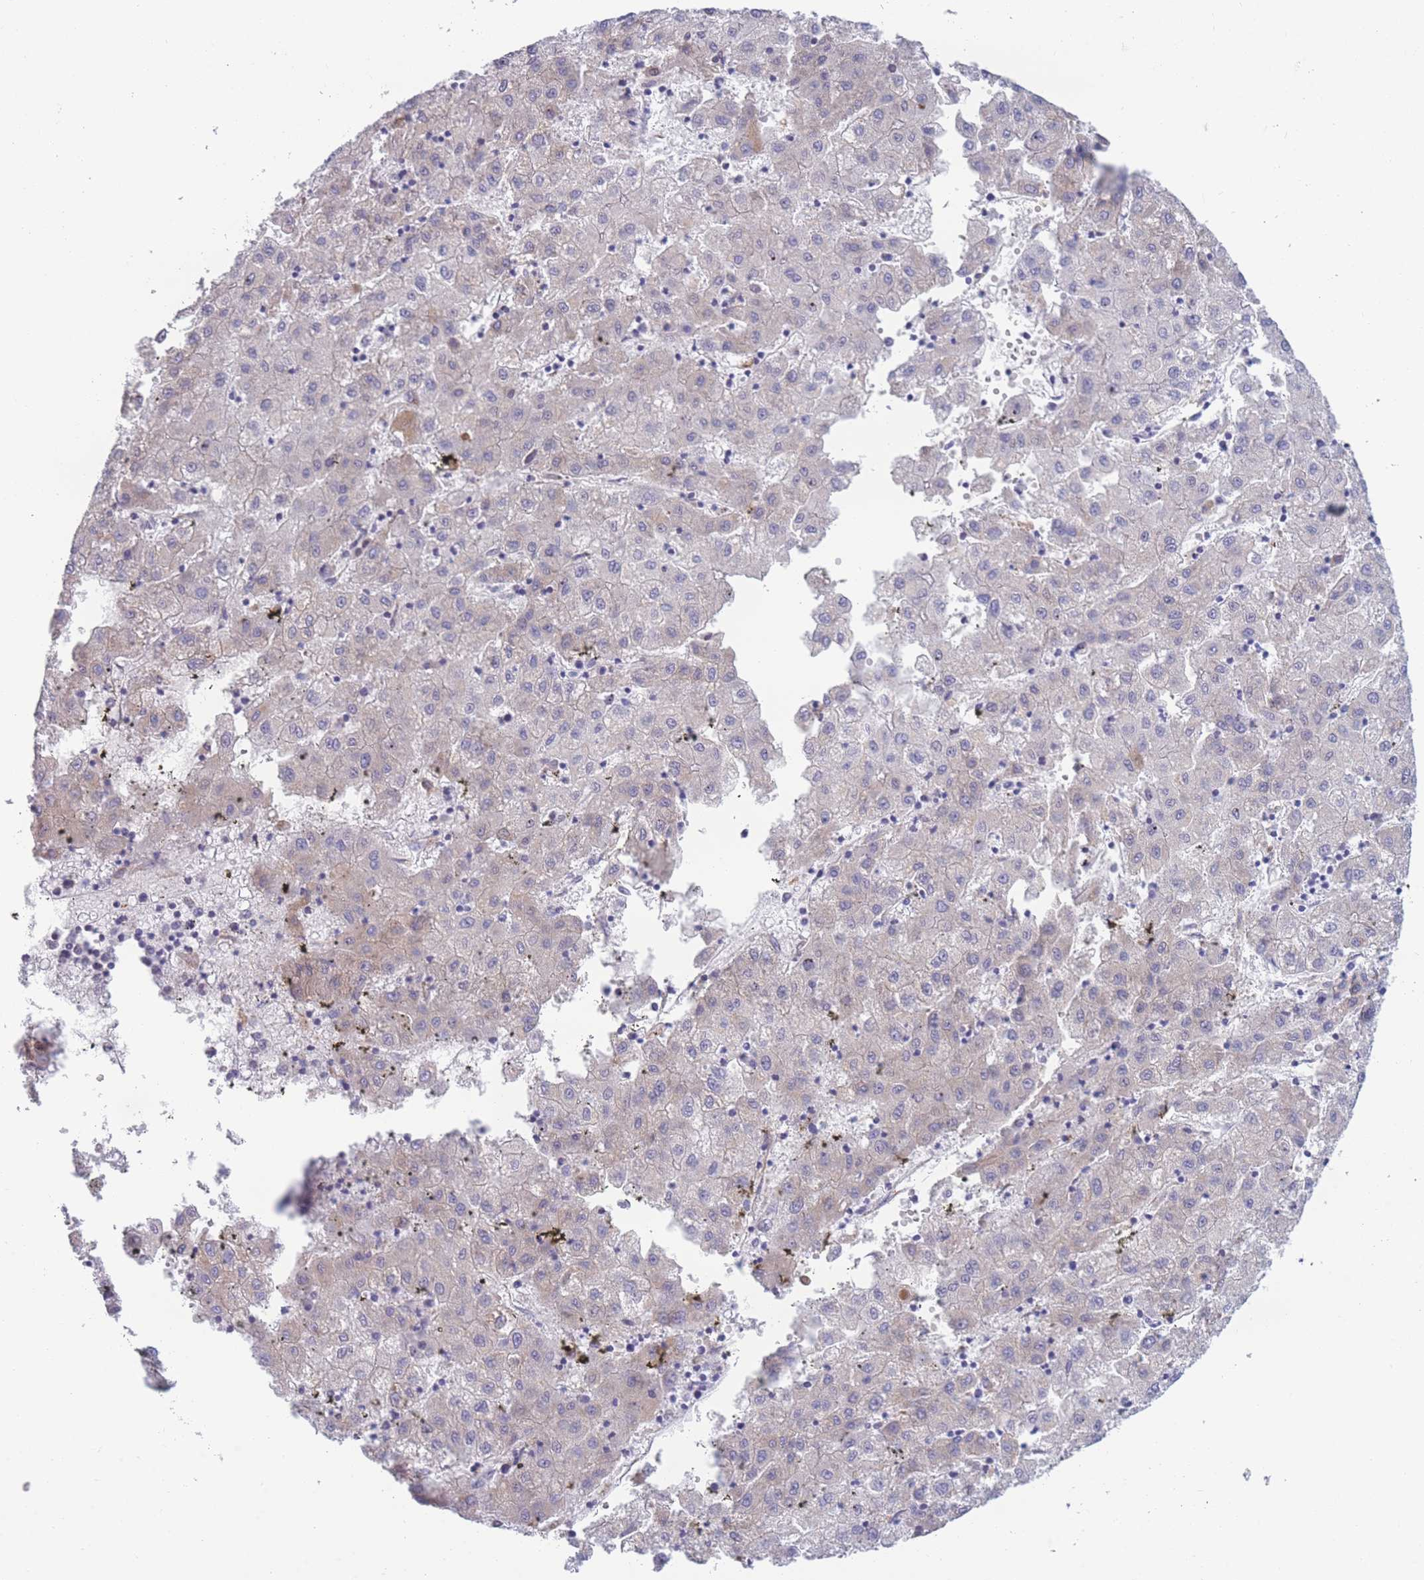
{"staining": {"intensity": "negative", "quantity": "none", "location": "none"}, "tissue": "liver cancer", "cell_type": "Tumor cells", "image_type": "cancer", "snomed": [{"axis": "morphology", "description": "Carcinoma, Hepatocellular, NOS"}, {"axis": "topography", "description": "Liver"}], "caption": "IHC of liver cancer shows no expression in tumor cells.", "gene": "XKR8", "patient": {"sex": "male", "age": 72}}